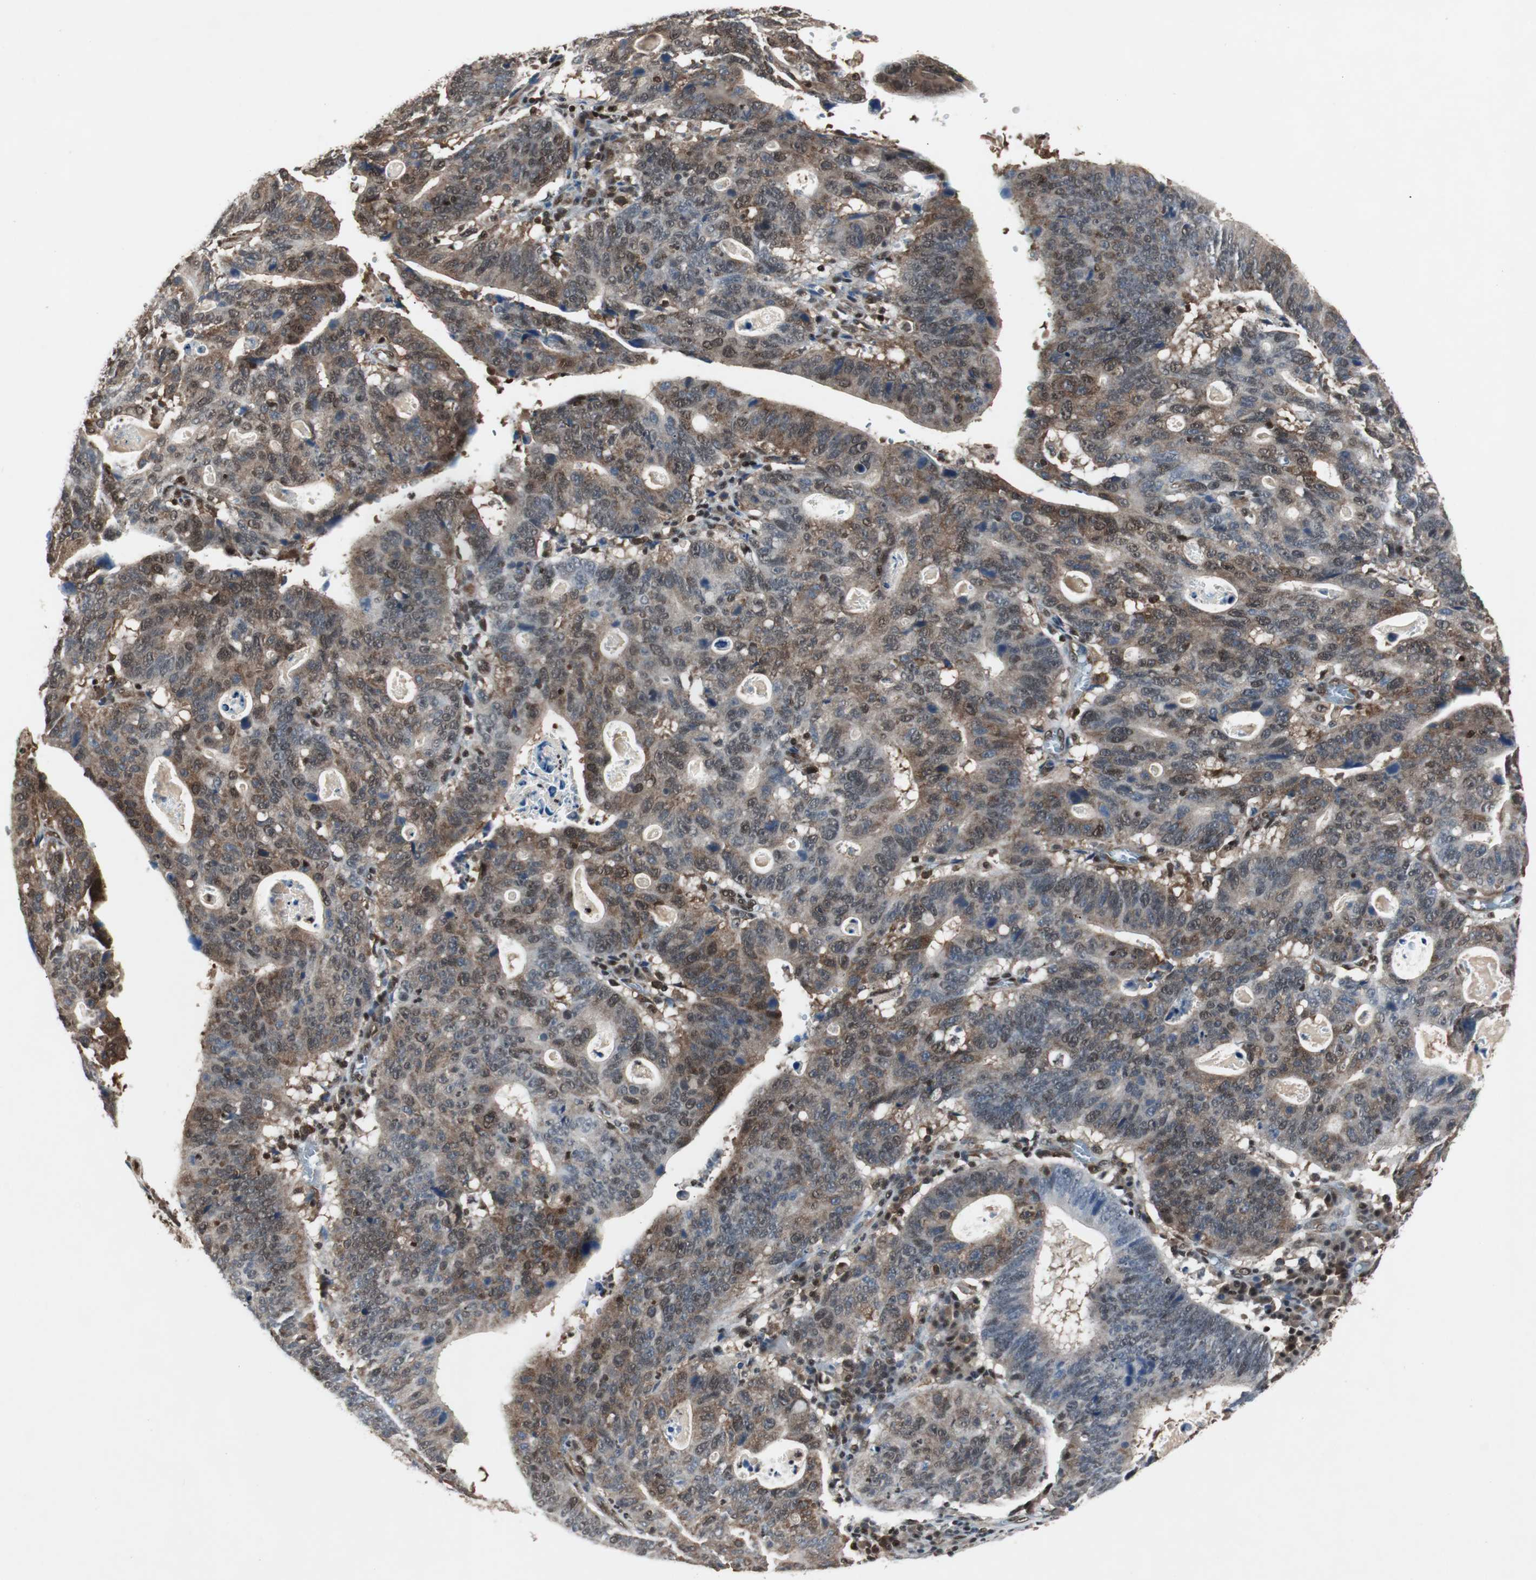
{"staining": {"intensity": "strong", "quantity": ">75%", "location": "cytoplasmic/membranous,nuclear"}, "tissue": "stomach cancer", "cell_type": "Tumor cells", "image_type": "cancer", "snomed": [{"axis": "morphology", "description": "Adenocarcinoma, NOS"}, {"axis": "topography", "description": "Stomach"}], "caption": "Stomach adenocarcinoma stained with a protein marker reveals strong staining in tumor cells.", "gene": "ACLY", "patient": {"sex": "male", "age": 59}}